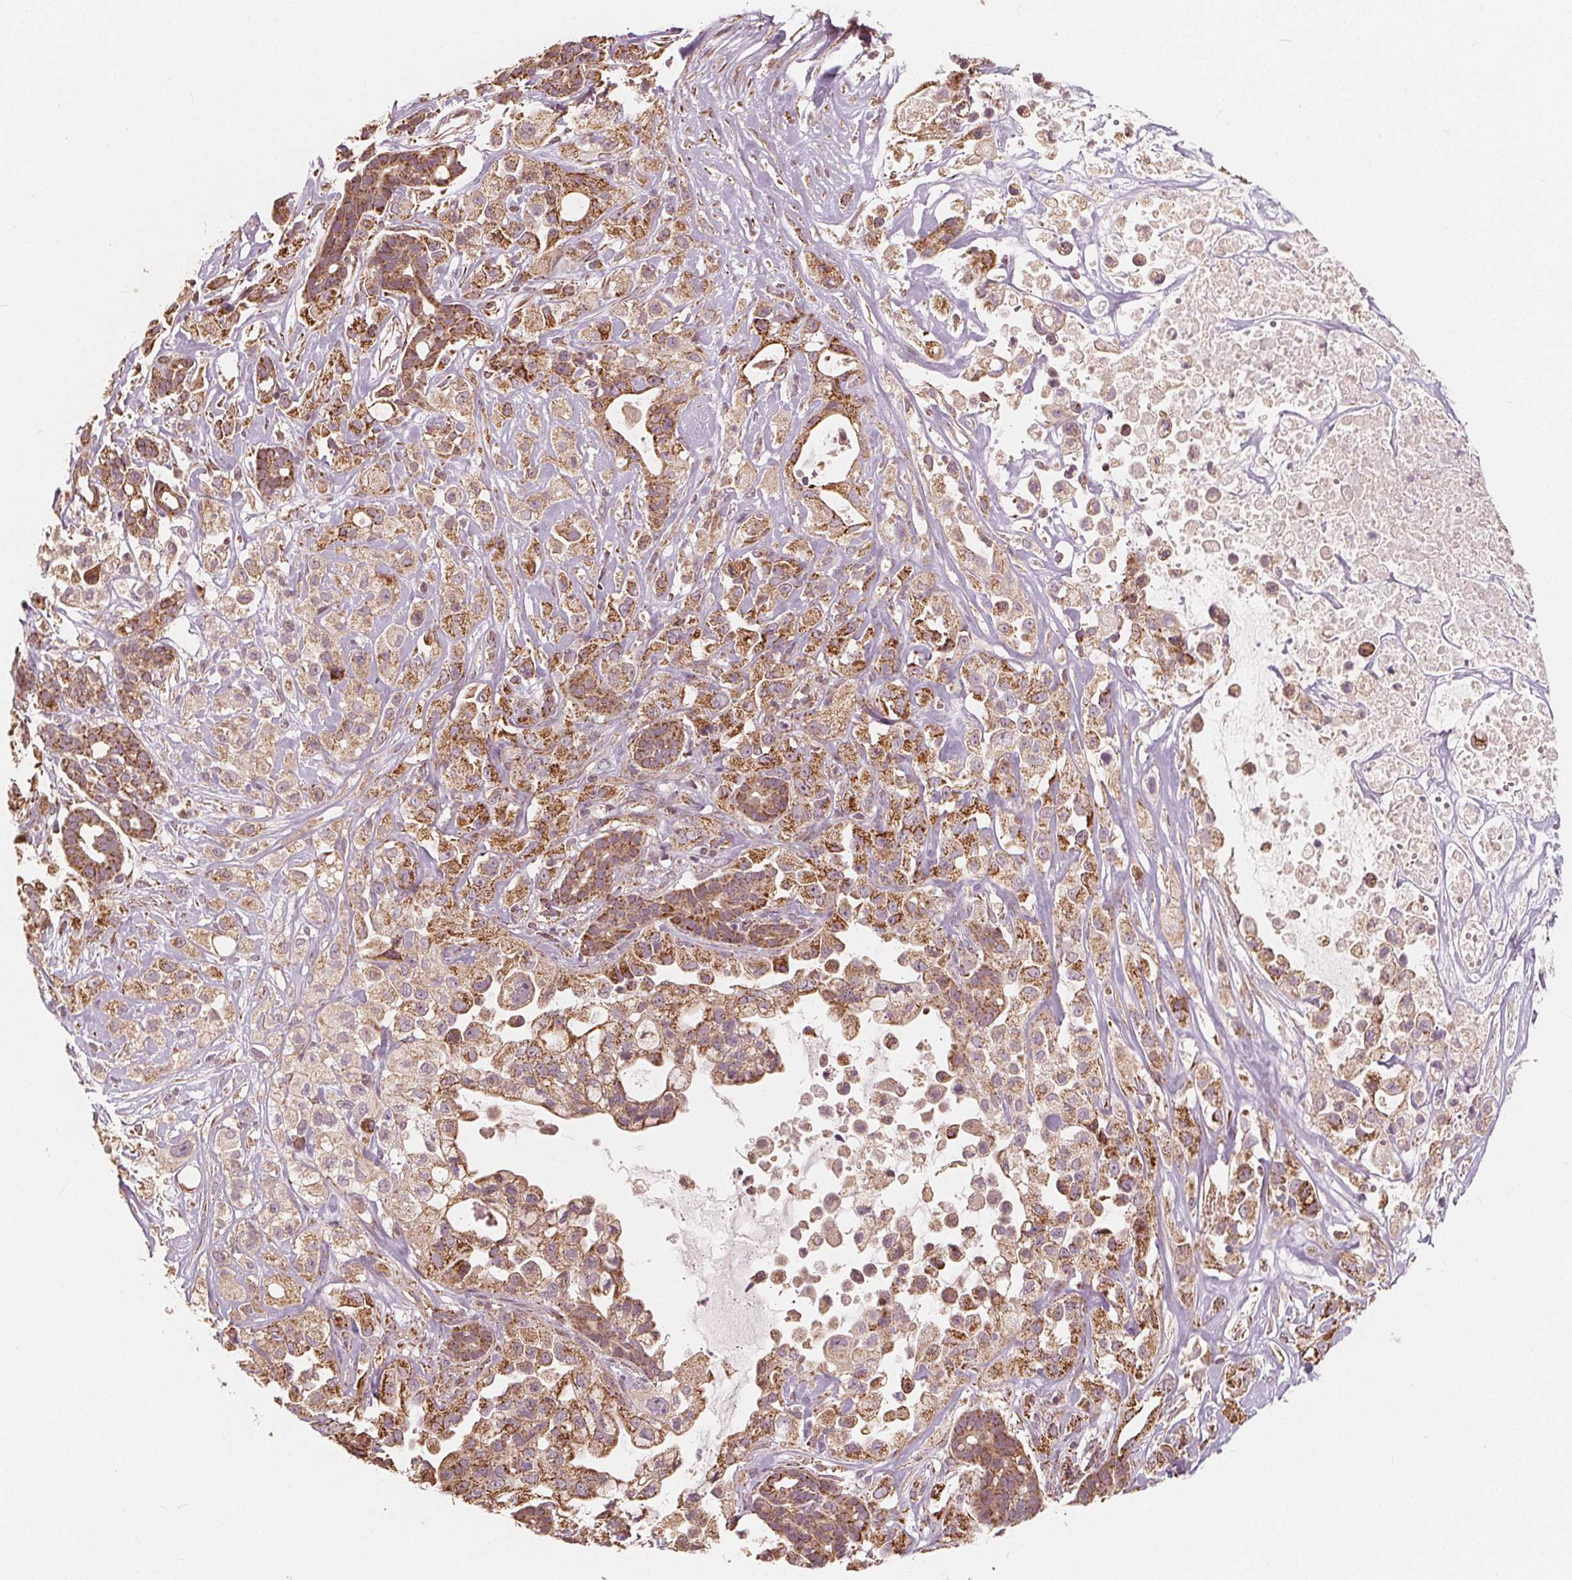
{"staining": {"intensity": "moderate", "quantity": ">75%", "location": "cytoplasmic/membranous"}, "tissue": "pancreatic cancer", "cell_type": "Tumor cells", "image_type": "cancer", "snomed": [{"axis": "morphology", "description": "Adenocarcinoma, NOS"}, {"axis": "topography", "description": "Pancreas"}], "caption": "Adenocarcinoma (pancreatic) stained for a protein demonstrates moderate cytoplasmic/membranous positivity in tumor cells. (DAB = brown stain, brightfield microscopy at high magnification).", "gene": "PEX26", "patient": {"sex": "male", "age": 44}}